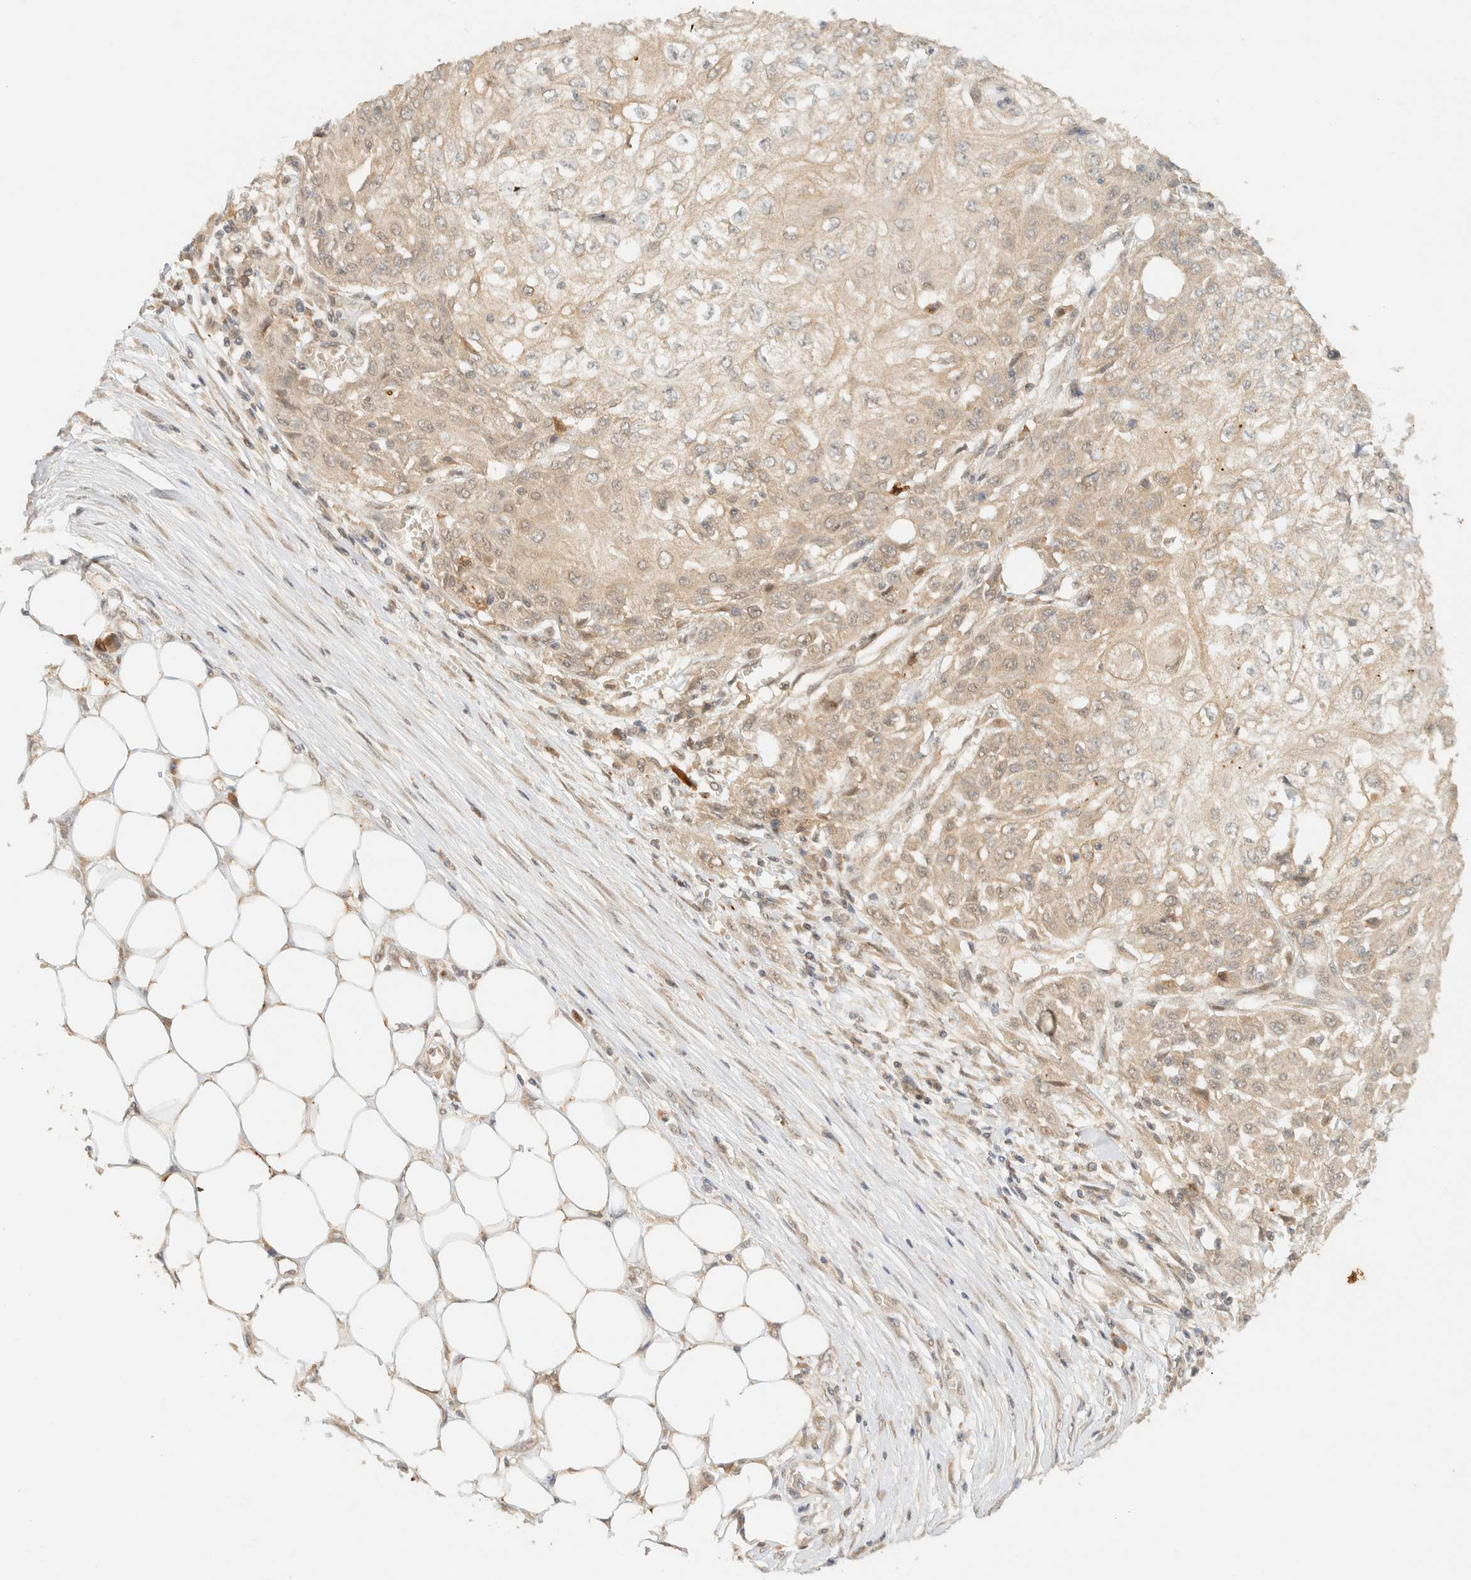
{"staining": {"intensity": "weak", "quantity": "25%-75%", "location": "cytoplasmic/membranous"}, "tissue": "skin cancer", "cell_type": "Tumor cells", "image_type": "cancer", "snomed": [{"axis": "morphology", "description": "Squamous cell carcinoma, NOS"}, {"axis": "morphology", "description": "Squamous cell carcinoma, metastatic, NOS"}, {"axis": "topography", "description": "Skin"}, {"axis": "topography", "description": "Lymph node"}], "caption": "Protein analysis of skin cancer tissue reveals weak cytoplasmic/membranous staining in about 25%-75% of tumor cells. (Brightfield microscopy of DAB IHC at high magnification).", "gene": "ZBTB34", "patient": {"sex": "male", "age": 75}}